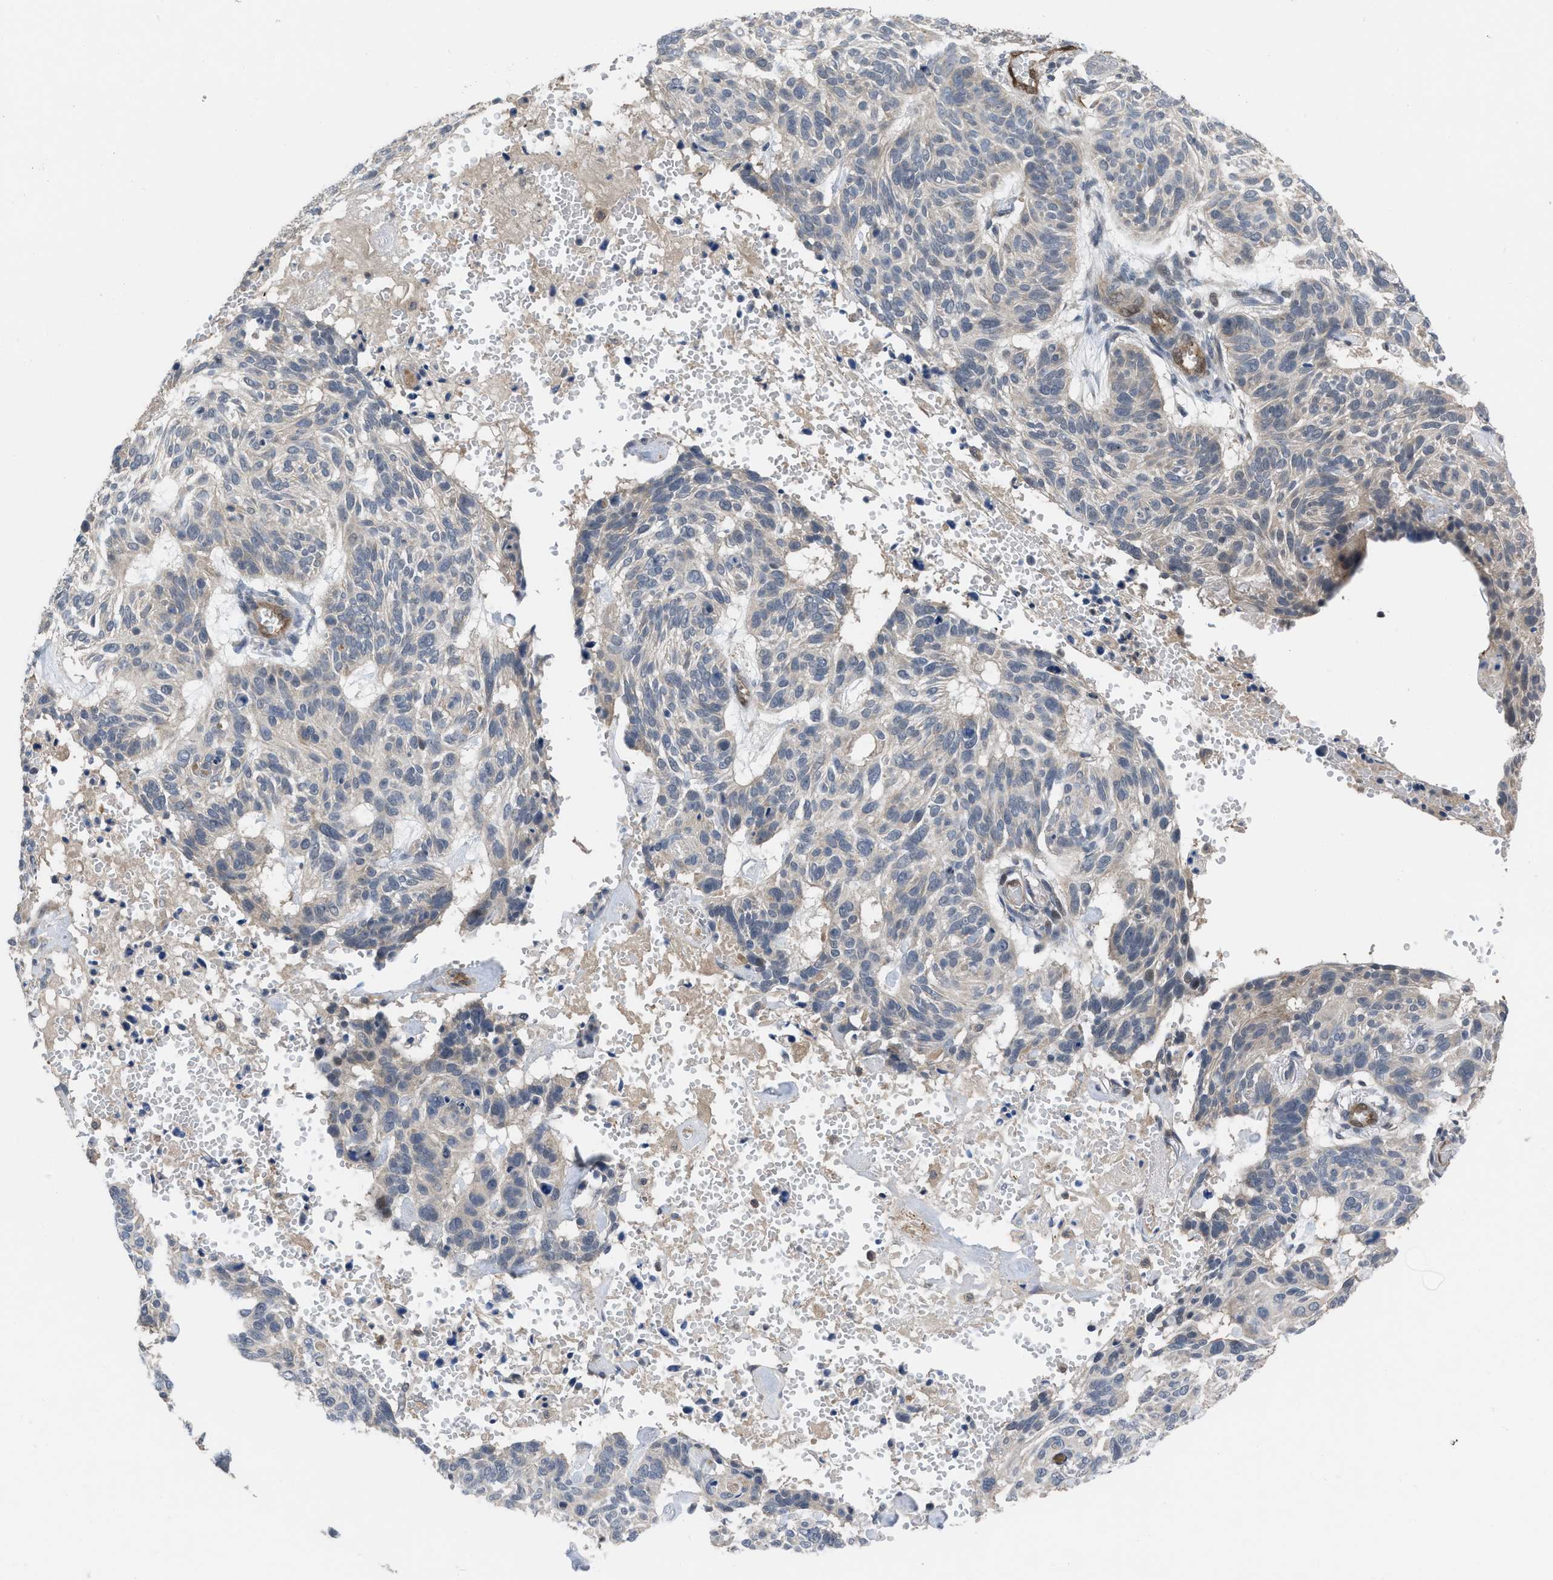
{"staining": {"intensity": "negative", "quantity": "none", "location": "none"}, "tissue": "skin cancer", "cell_type": "Tumor cells", "image_type": "cancer", "snomed": [{"axis": "morphology", "description": "Basal cell carcinoma"}, {"axis": "topography", "description": "Skin"}], "caption": "IHC of skin basal cell carcinoma displays no expression in tumor cells.", "gene": "LDAF1", "patient": {"sex": "male", "age": 85}}